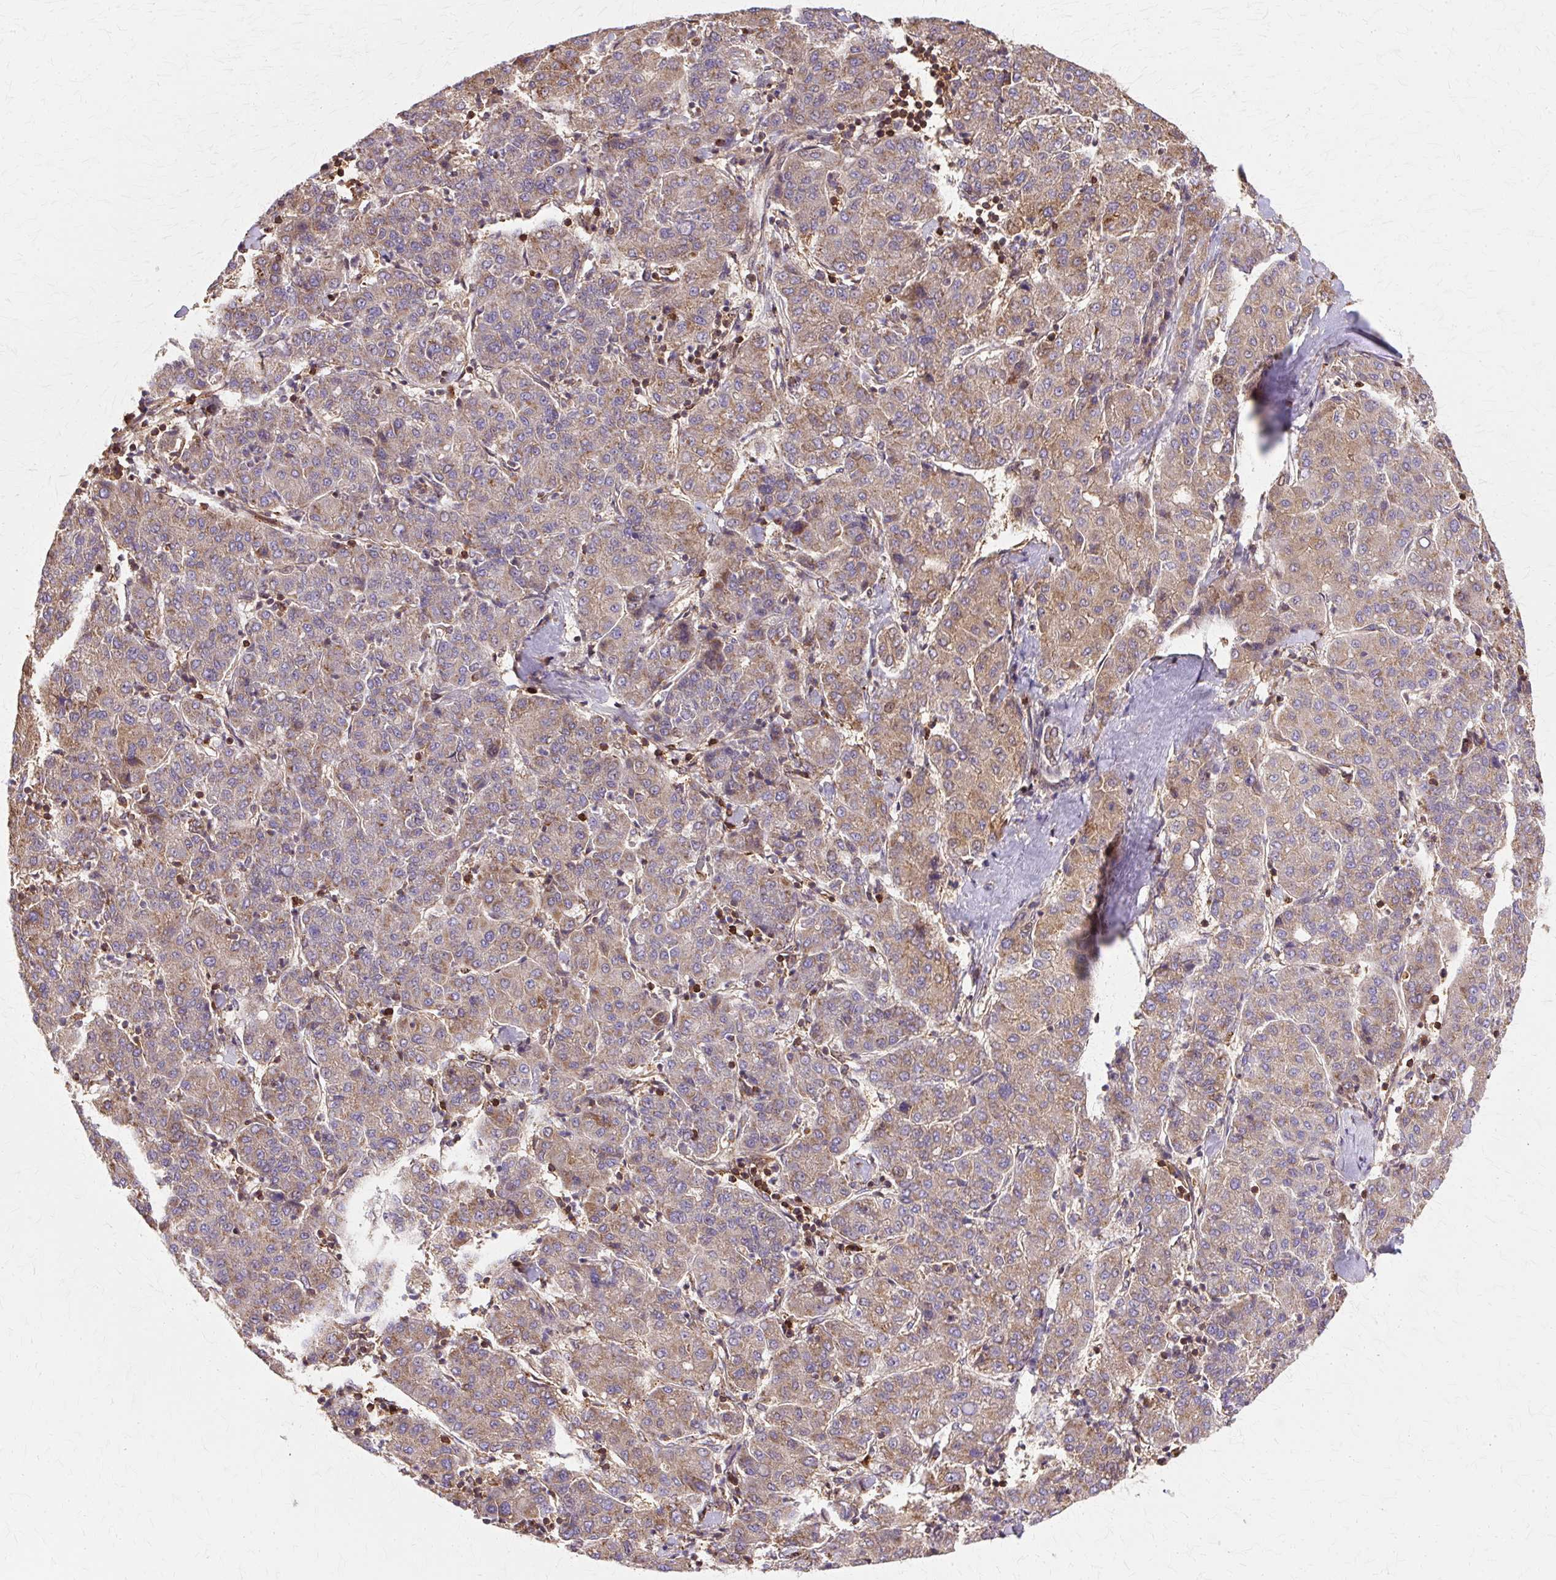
{"staining": {"intensity": "moderate", "quantity": "25%-75%", "location": "cytoplasmic/membranous"}, "tissue": "liver cancer", "cell_type": "Tumor cells", "image_type": "cancer", "snomed": [{"axis": "morphology", "description": "Carcinoma, Hepatocellular, NOS"}, {"axis": "topography", "description": "Liver"}], "caption": "A medium amount of moderate cytoplasmic/membranous expression is appreciated in about 25%-75% of tumor cells in liver hepatocellular carcinoma tissue.", "gene": "COPB1", "patient": {"sex": "male", "age": 65}}